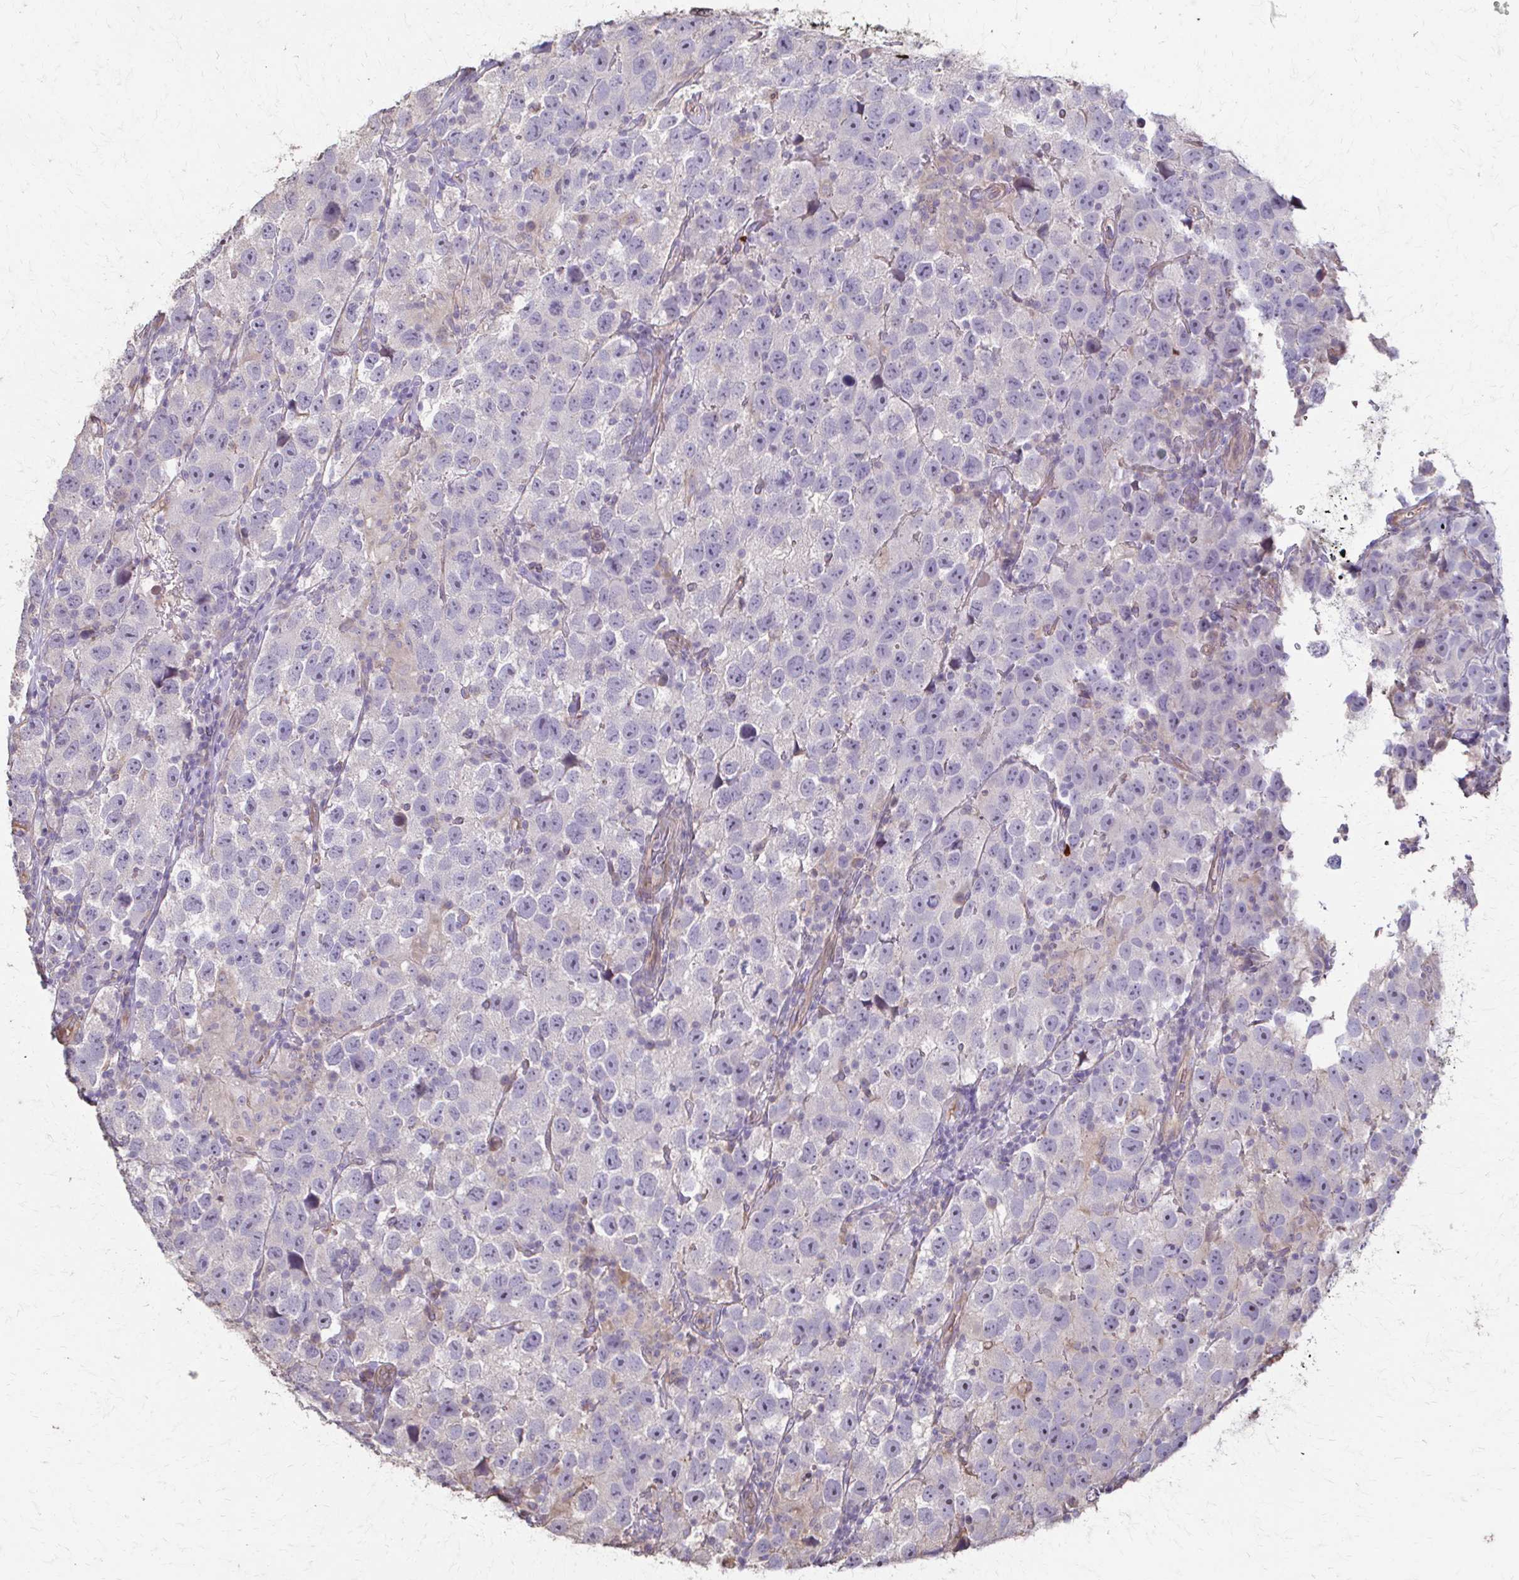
{"staining": {"intensity": "negative", "quantity": "none", "location": "none"}, "tissue": "testis cancer", "cell_type": "Tumor cells", "image_type": "cancer", "snomed": [{"axis": "morphology", "description": "Seminoma, NOS"}, {"axis": "topography", "description": "Testis"}], "caption": "IHC micrograph of testis cancer stained for a protein (brown), which exhibits no staining in tumor cells. (DAB immunohistochemistry (IHC) with hematoxylin counter stain).", "gene": "IL18BP", "patient": {"sex": "male", "age": 26}}